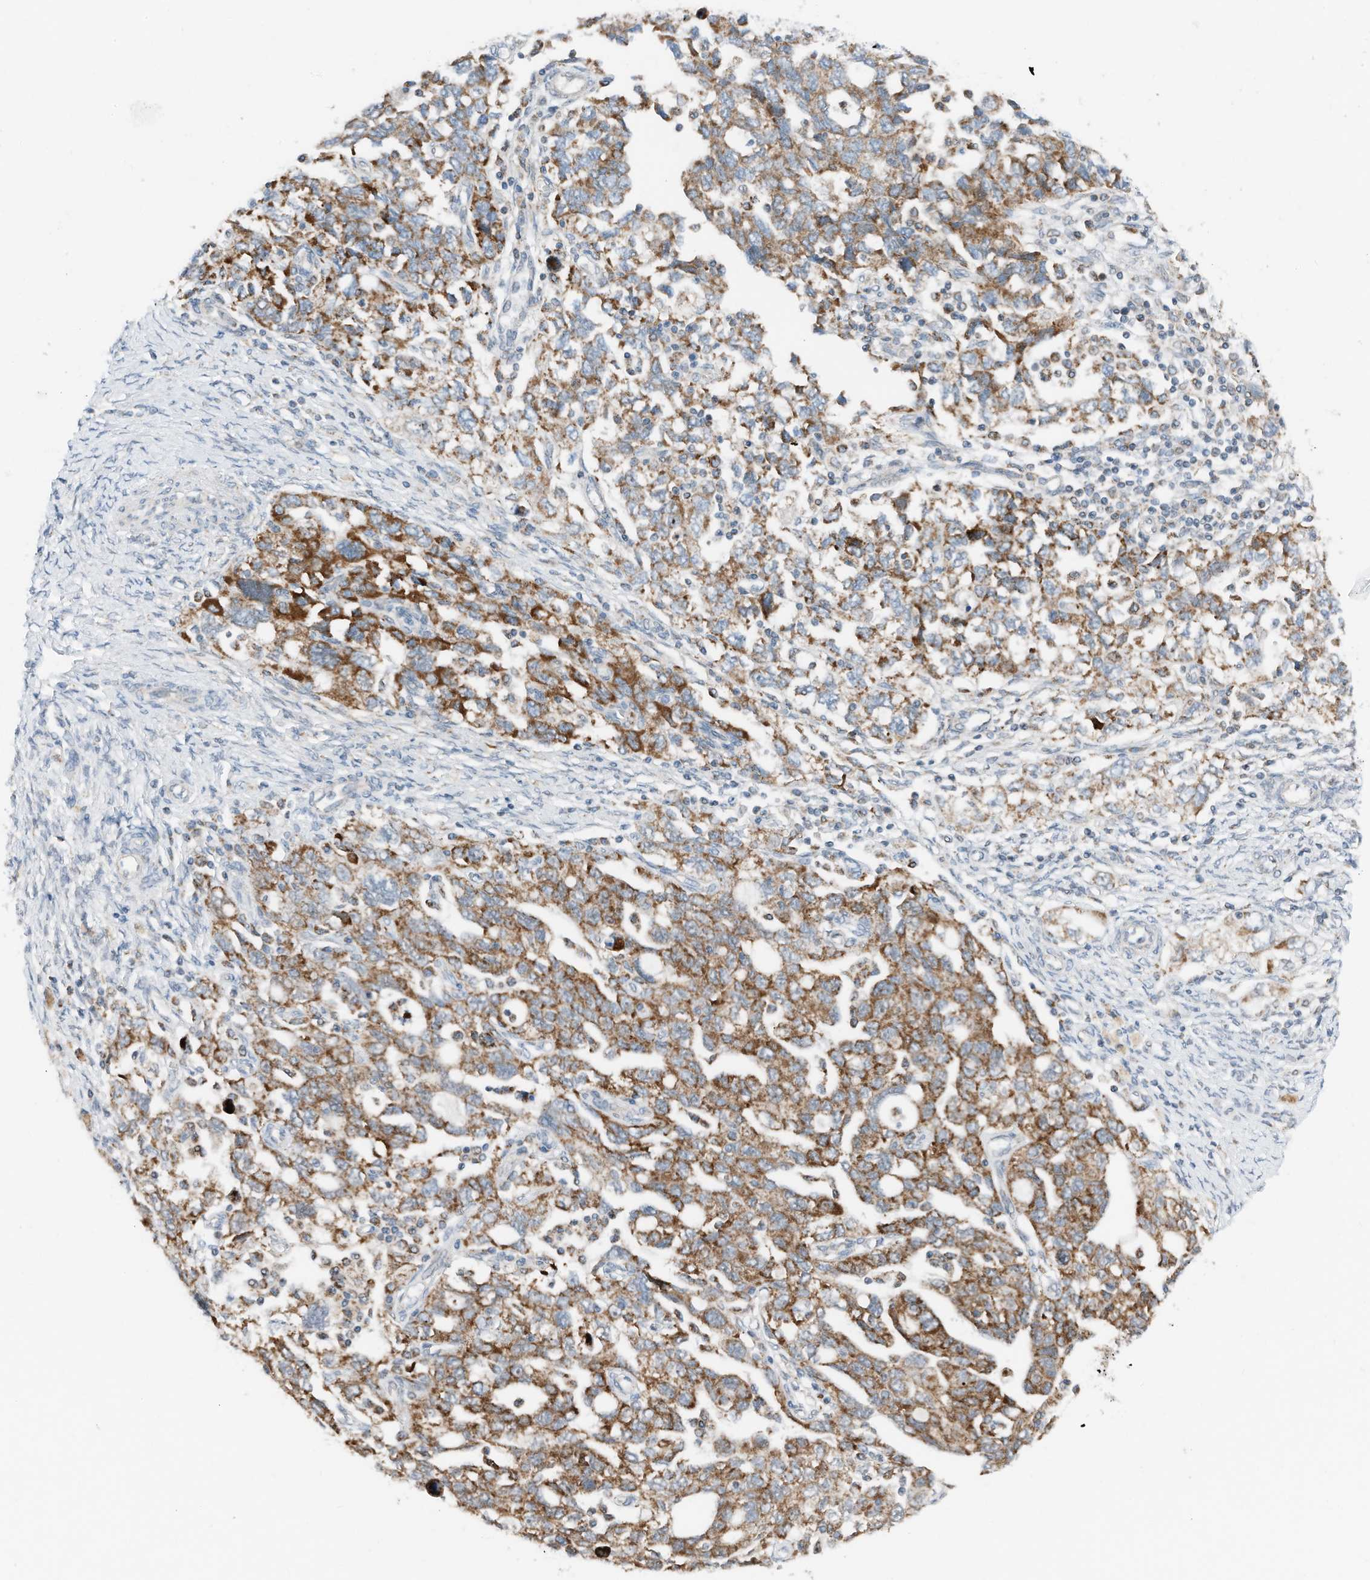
{"staining": {"intensity": "strong", "quantity": ">75%", "location": "cytoplasmic/membranous"}, "tissue": "ovarian cancer", "cell_type": "Tumor cells", "image_type": "cancer", "snomed": [{"axis": "morphology", "description": "Carcinoma, NOS"}, {"axis": "morphology", "description": "Cystadenocarcinoma, serous, NOS"}, {"axis": "topography", "description": "Ovary"}], "caption": "Serous cystadenocarcinoma (ovarian) stained with a brown dye shows strong cytoplasmic/membranous positive positivity in approximately >75% of tumor cells.", "gene": "RMND1", "patient": {"sex": "female", "age": 69}}